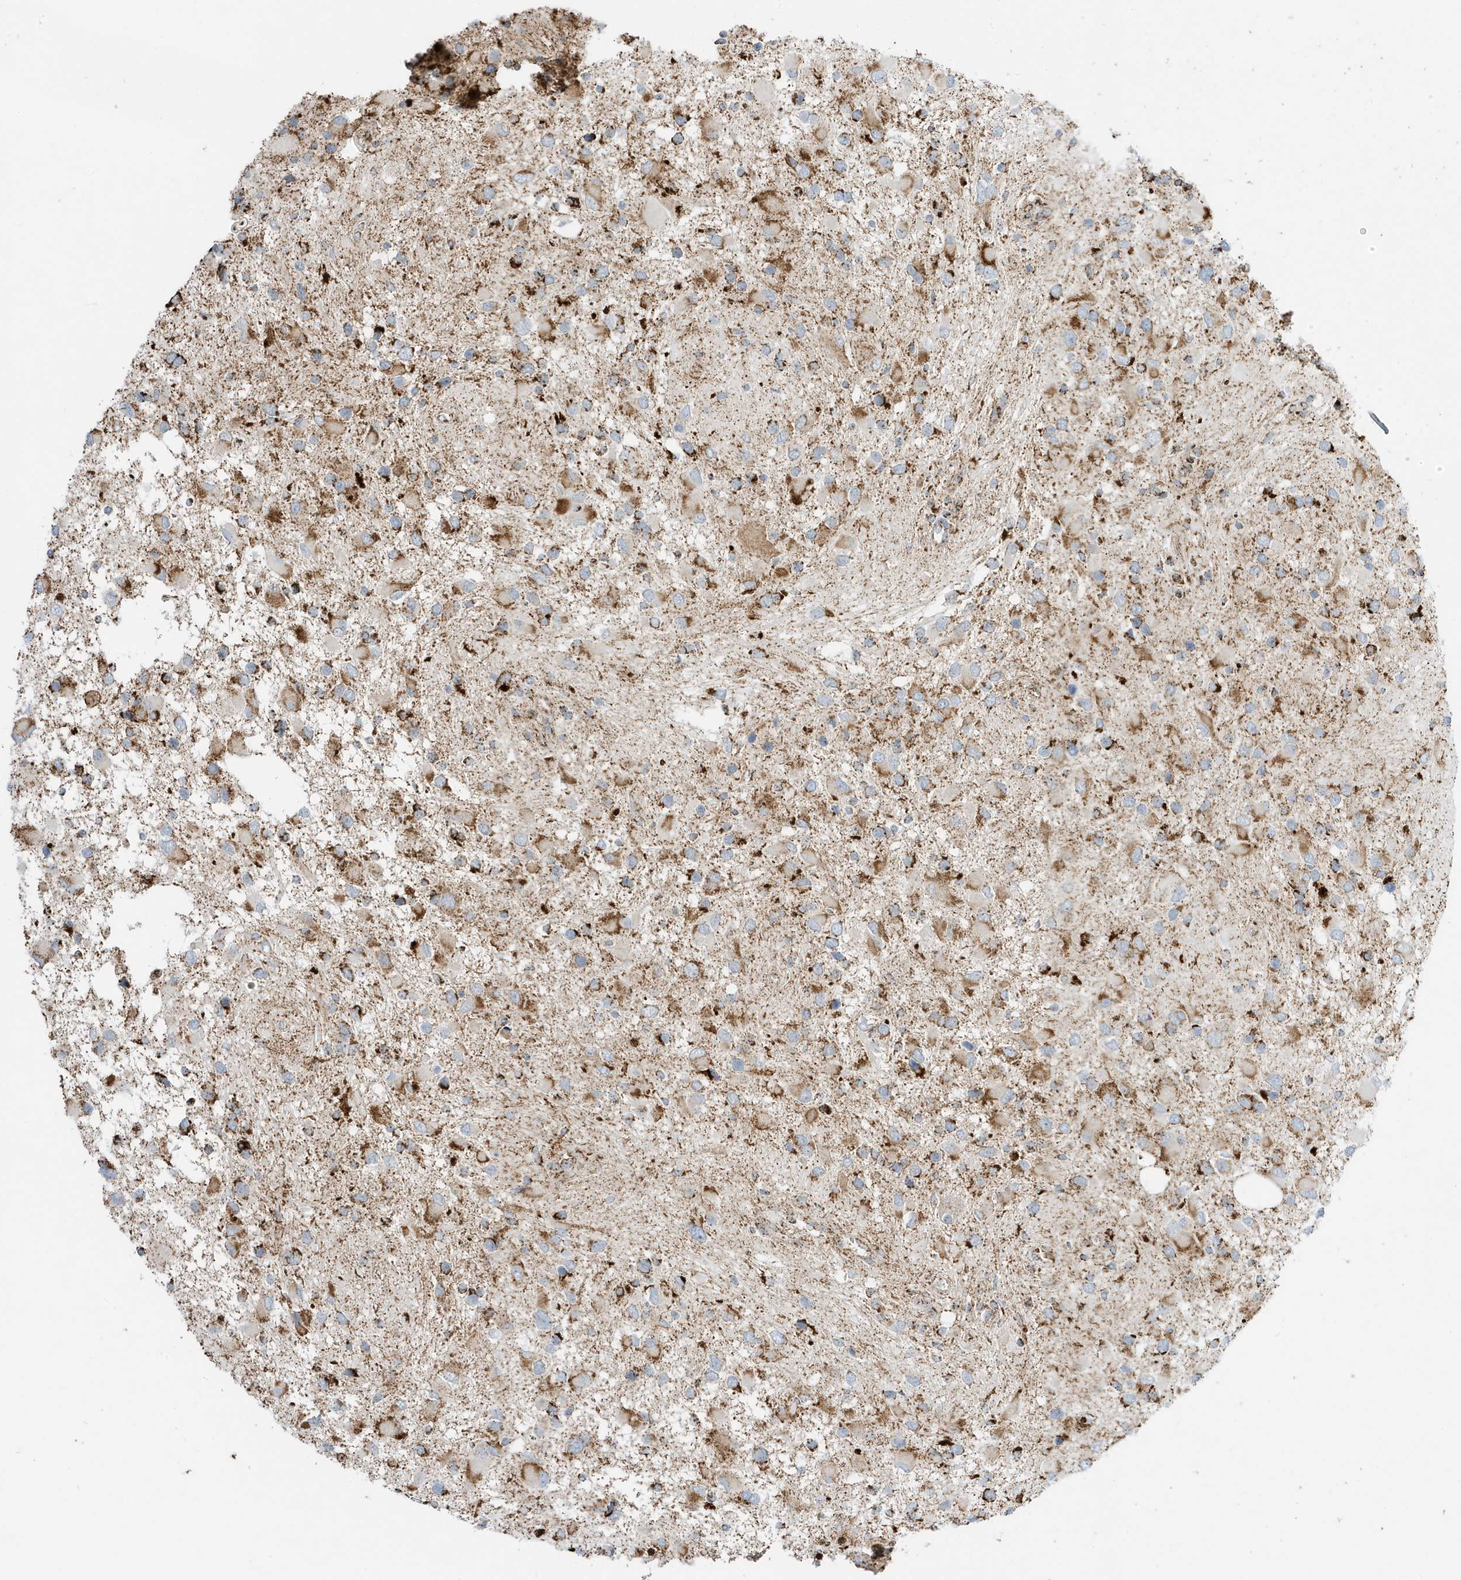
{"staining": {"intensity": "moderate", "quantity": "25%-75%", "location": "cytoplasmic/membranous"}, "tissue": "glioma", "cell_type": "Tumor cells", "image_type": "cancer", "snomed": [{"axis": "morphology", "description": "Glioma, malignant, High grade"}, {"axis": "topography", "description": "Brain"}], "caption": "Immunohistochemical staining of glioma exhibits medium levels of moderate cytoplasmic/membranous protein expression in approximately 25%-75% of tumor cells.", "gene": "ATP5ME", "patient": {"sex": "male", "age": 53}}